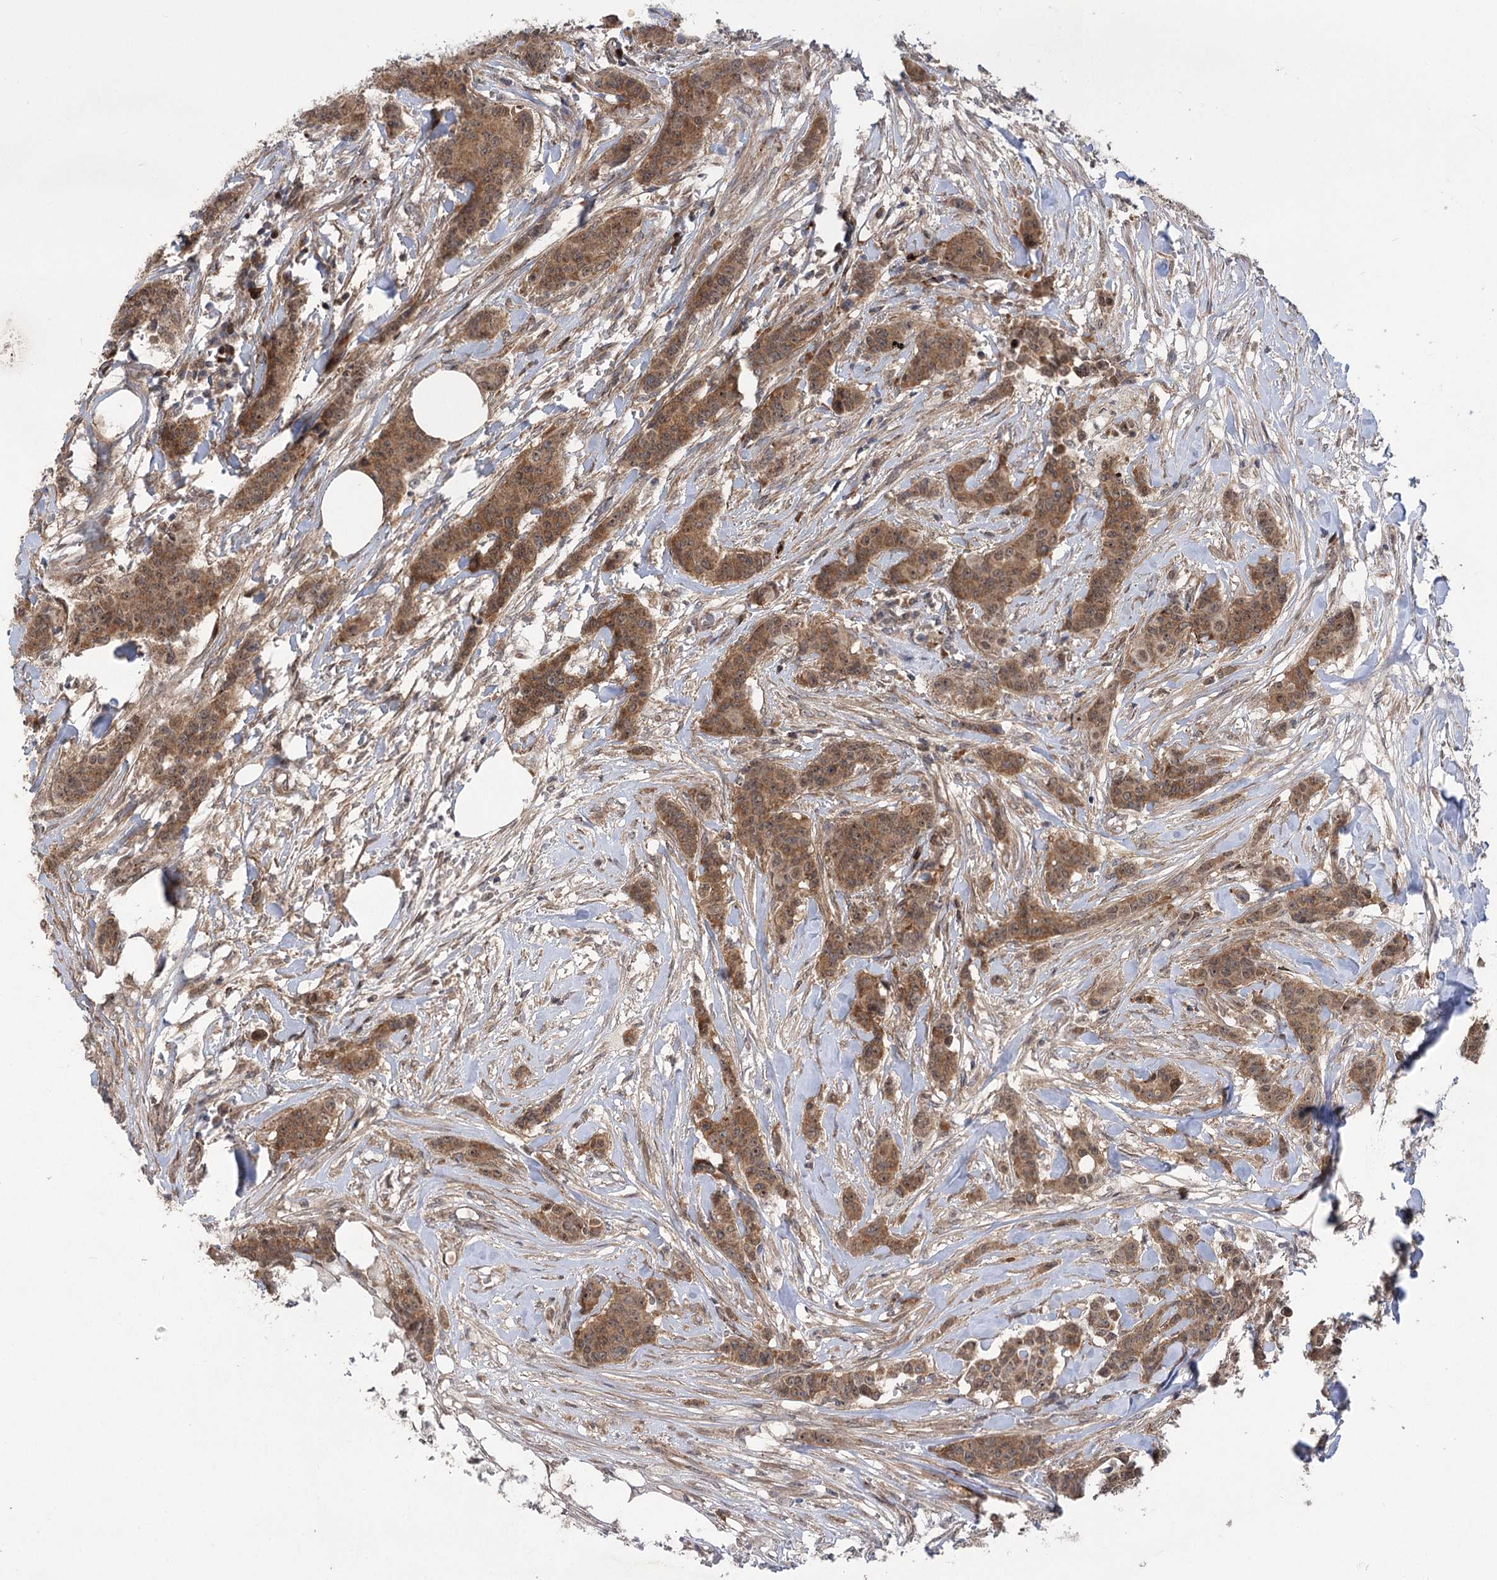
{"staining": {"intensity": "moderate", "quantity": ">75%", "location": "cytoplasmic/membranous,nuclear"}, "tissue": "breast cancer", "cell_type": "Tumor cells", "image_type": "cancer", "snomed": [{"axis": "morphology", "description": "Duct carcinoma"}, {"axis": "topography", "description": "Breast"}], "caption": "Moderate cytoplasmic/membranous and nuclear expression is identified in about >75% of tumor cells in breast cancer.", "gene": "TENM2", "patient": {"sex": "female", "age": 40}}